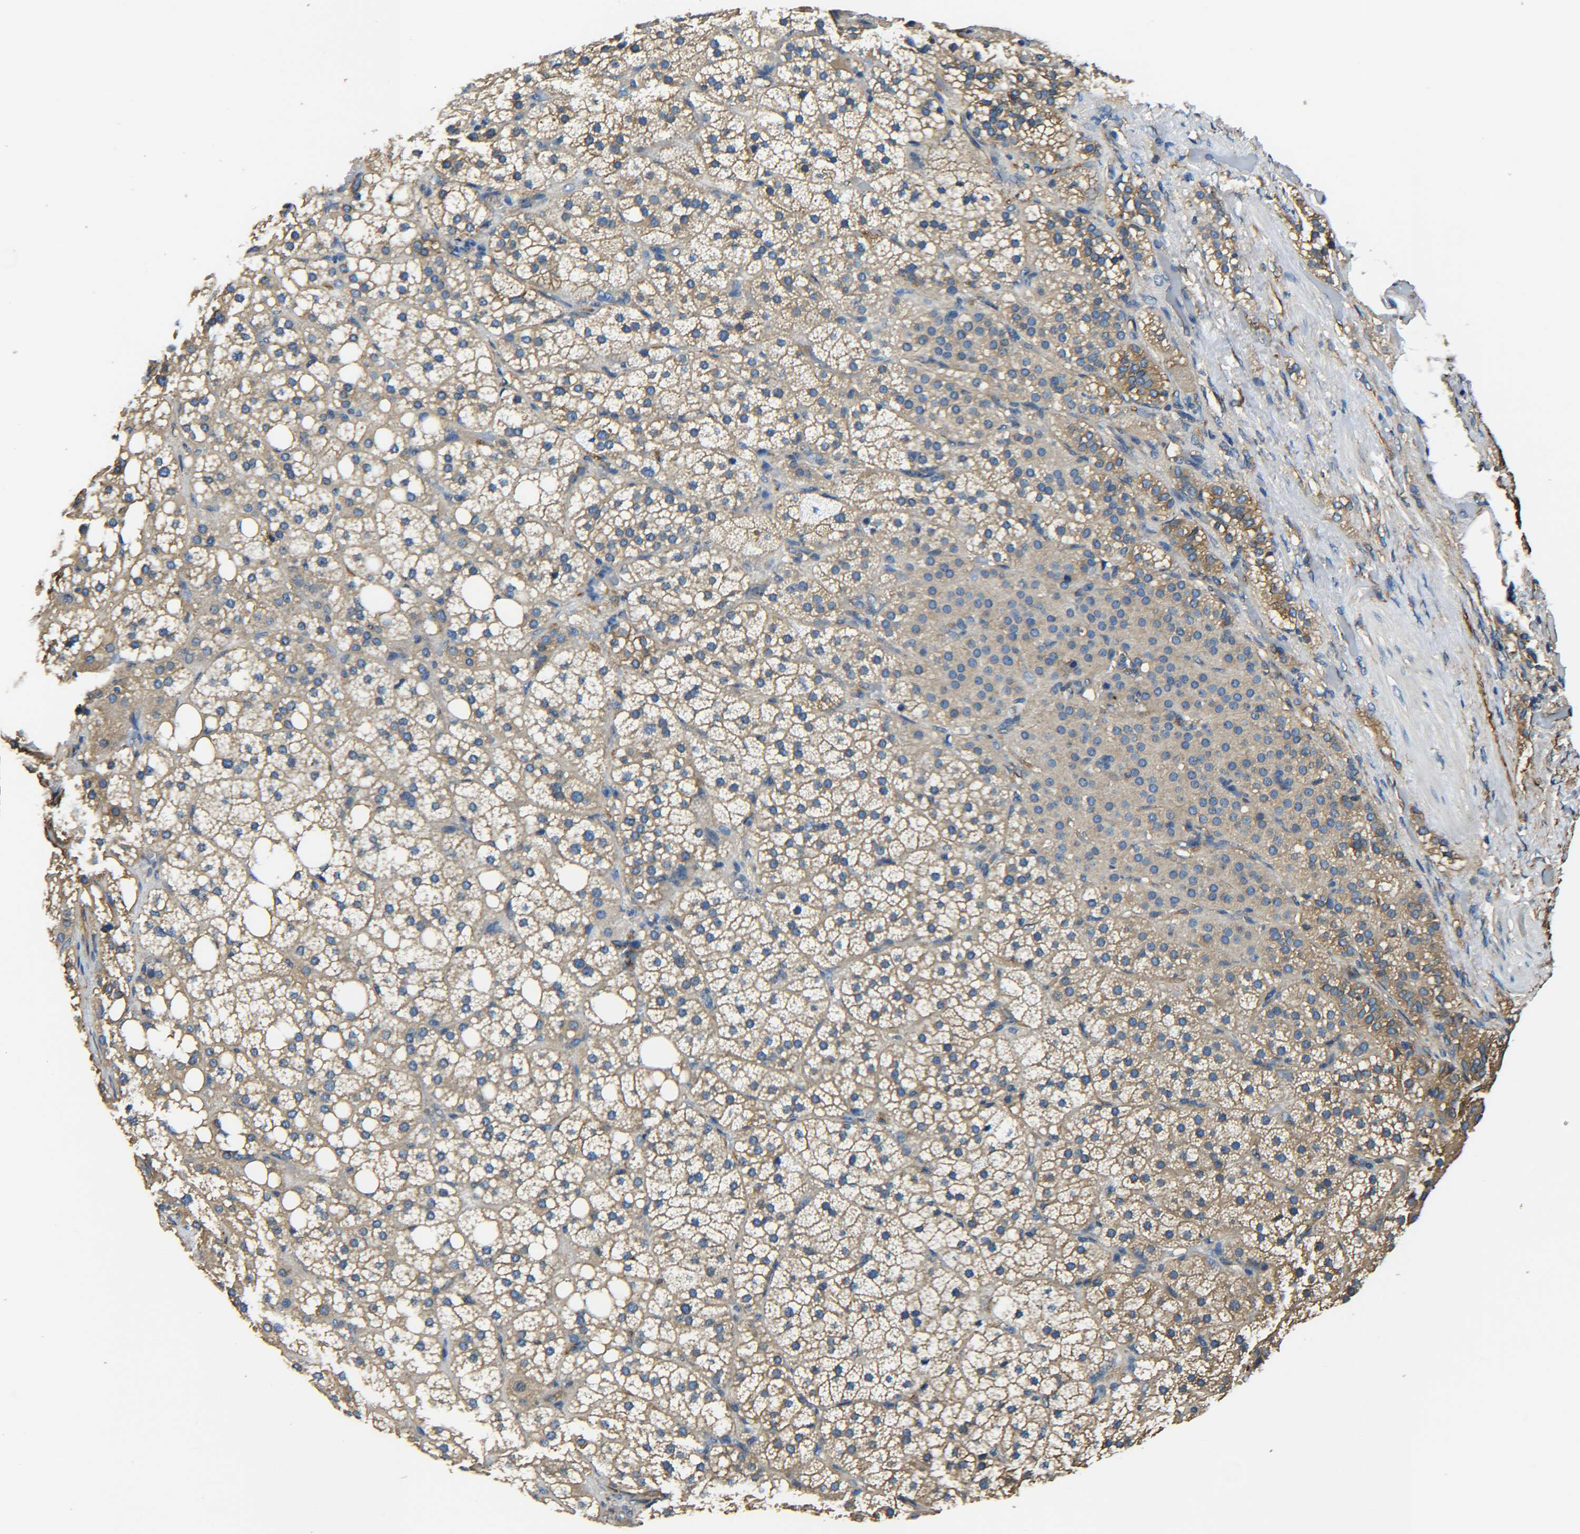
{"staining": {"intensity": "moderate", "quantity": ">75%", "location": "cytoplasmic/membranous"}, "tissue": "adrenal gland", "cell_type": "Glandular cells", "image_type": "normal", "snomed": [{"axis": "morphology", "description": "Normal tissue, NOS"}, {"axis": "topography", "description": "Adrenal gland"}], "caption": "A brown stain highlights moderate cytoplasmic/membranous expression of a protein in glandular cells of unremarkable adrenal gland.", "gene": "TUBB", "patient": {"sex": "female", "age": 59}}